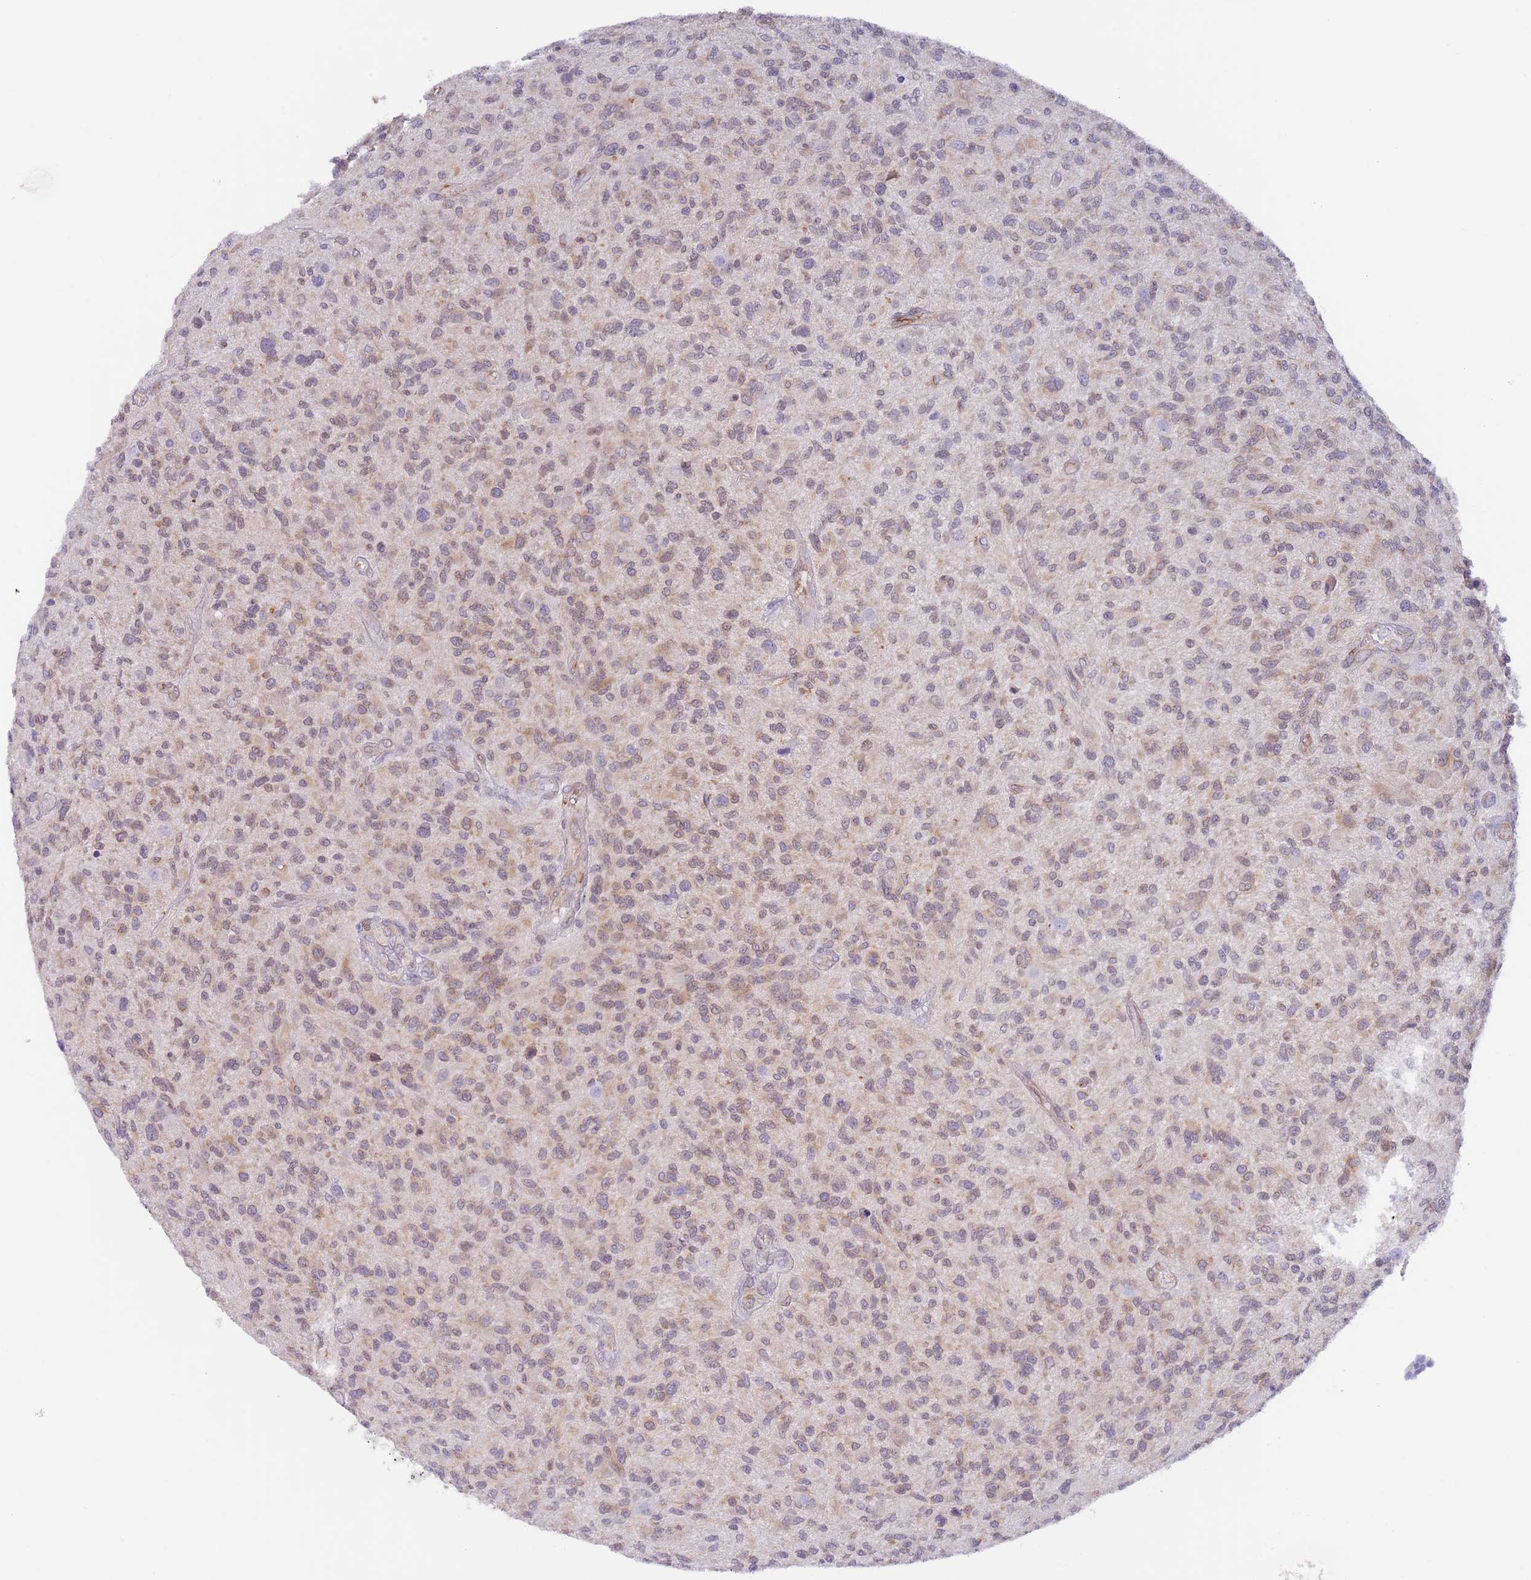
{"staining": {"intensity": "weak", "quantity": "25%-75%", "location": "cytoplasmic/membranous"}, "tissue": "glioma", "cell_type": "Tumor cells", "image_type": "cancer", "snomed": [{"axis": "morphology", "description": "Glioma, malignant, High grade"}, {"axis": "topography", "description": "Brain"}], "caption": "There is low levels of weak cytoplasmic/membranous positivity in tumor cells of malignant glioma (high-grade), as demonstrated by immunohistochemical staining (brown color).", "gene": "EBPL", "patient": {"sex": "male", "age": 47}}